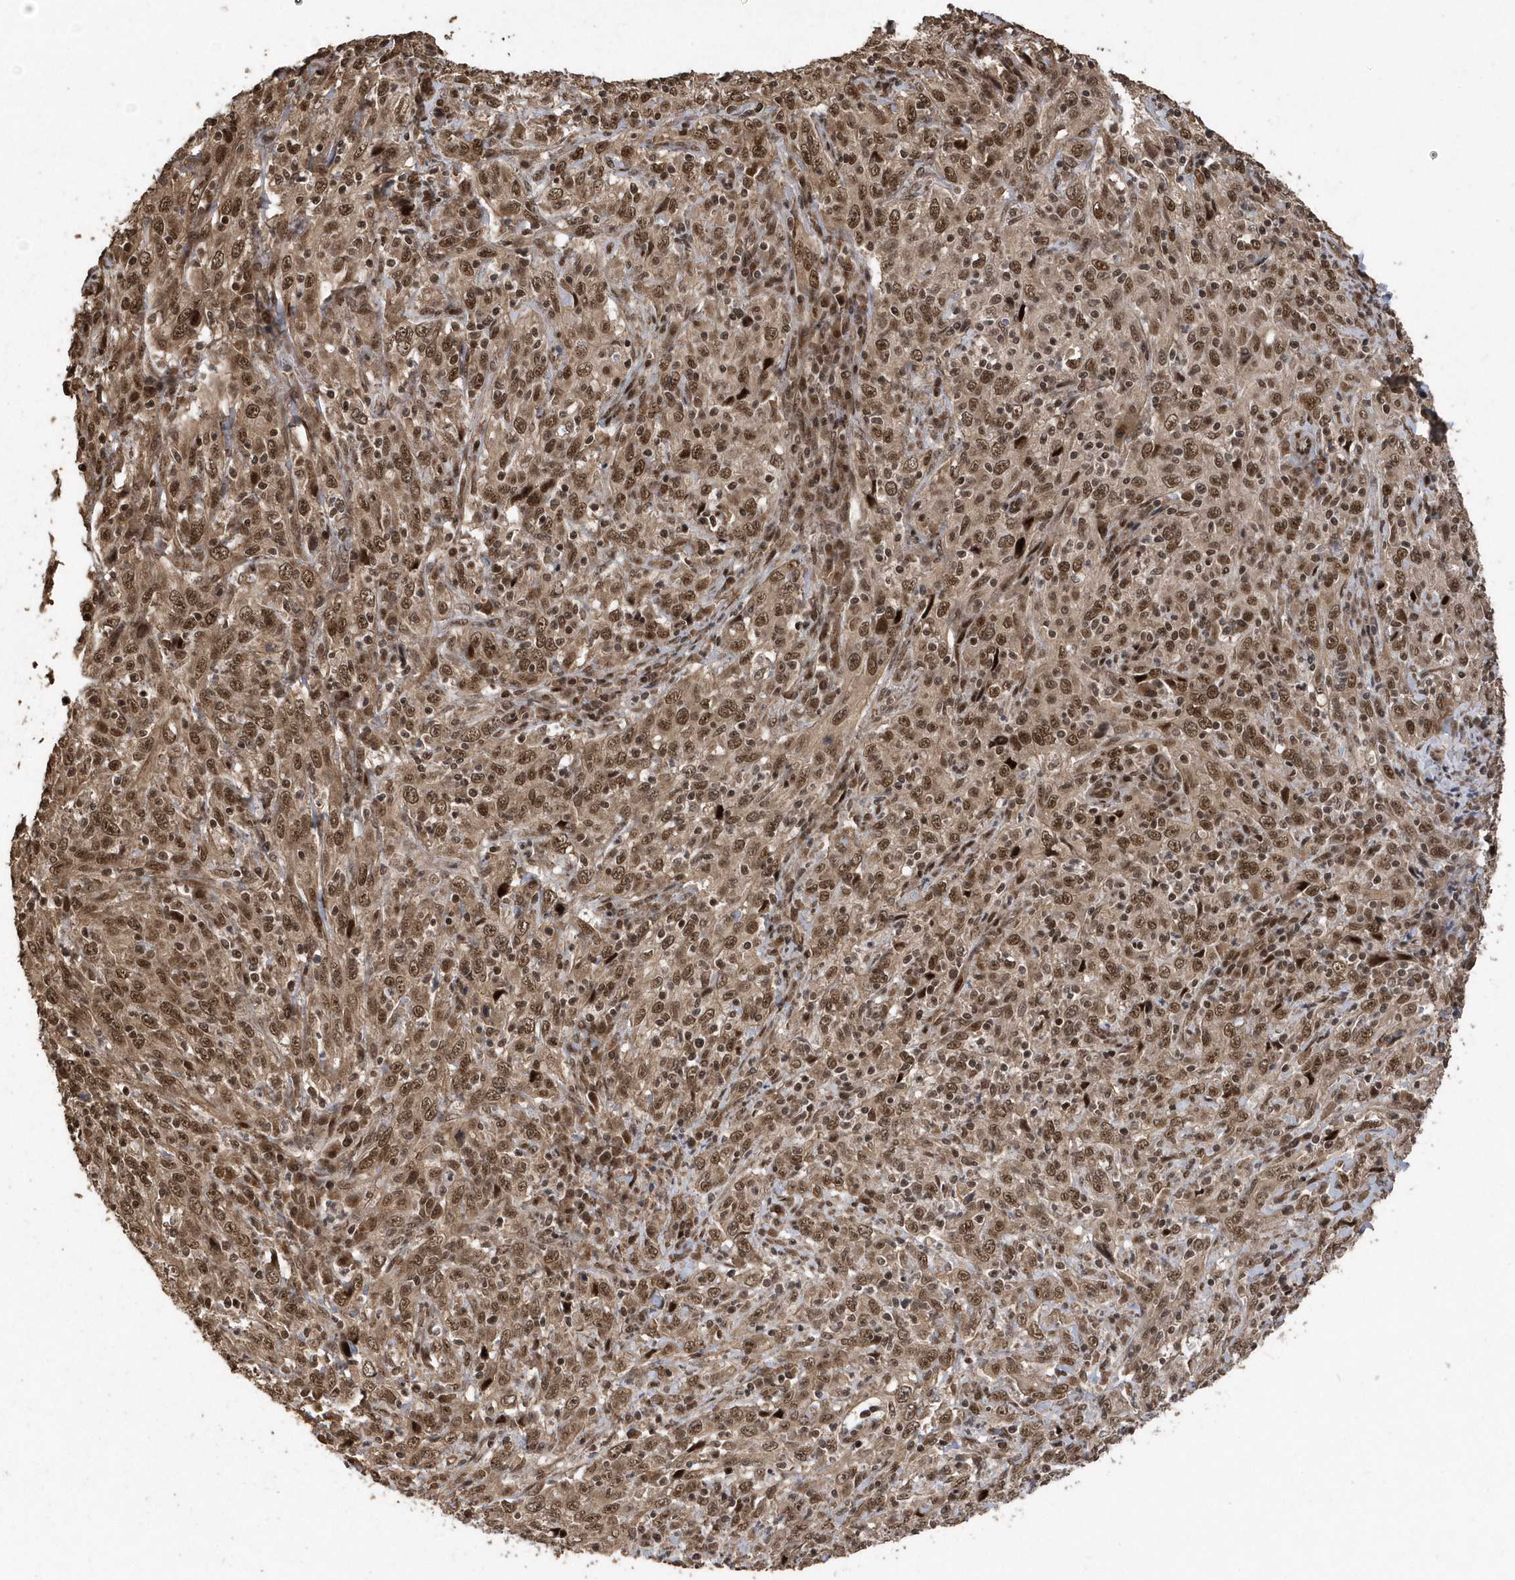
{"staining": {"intensity": "moderate", "quantity": ">75%", "location": "nuclear"}, "tissue": "cervical cancer", "cell_type": "Tumor cells", "image_type": "cancer", "snomed": [{"axis": "morphology", "description": "Squamous cell carcinoma, NOS"}, {"axis": "topography", "description": "Cervix"}], "caption": "Immunohistochemical staining of human cervical squamous cell carcinoma demonstrates moderate nuclear protein positivity in approximately >75% of tumor cells.", "gene": "INTS12", "patient": {"sex": "female", "age": 46}}